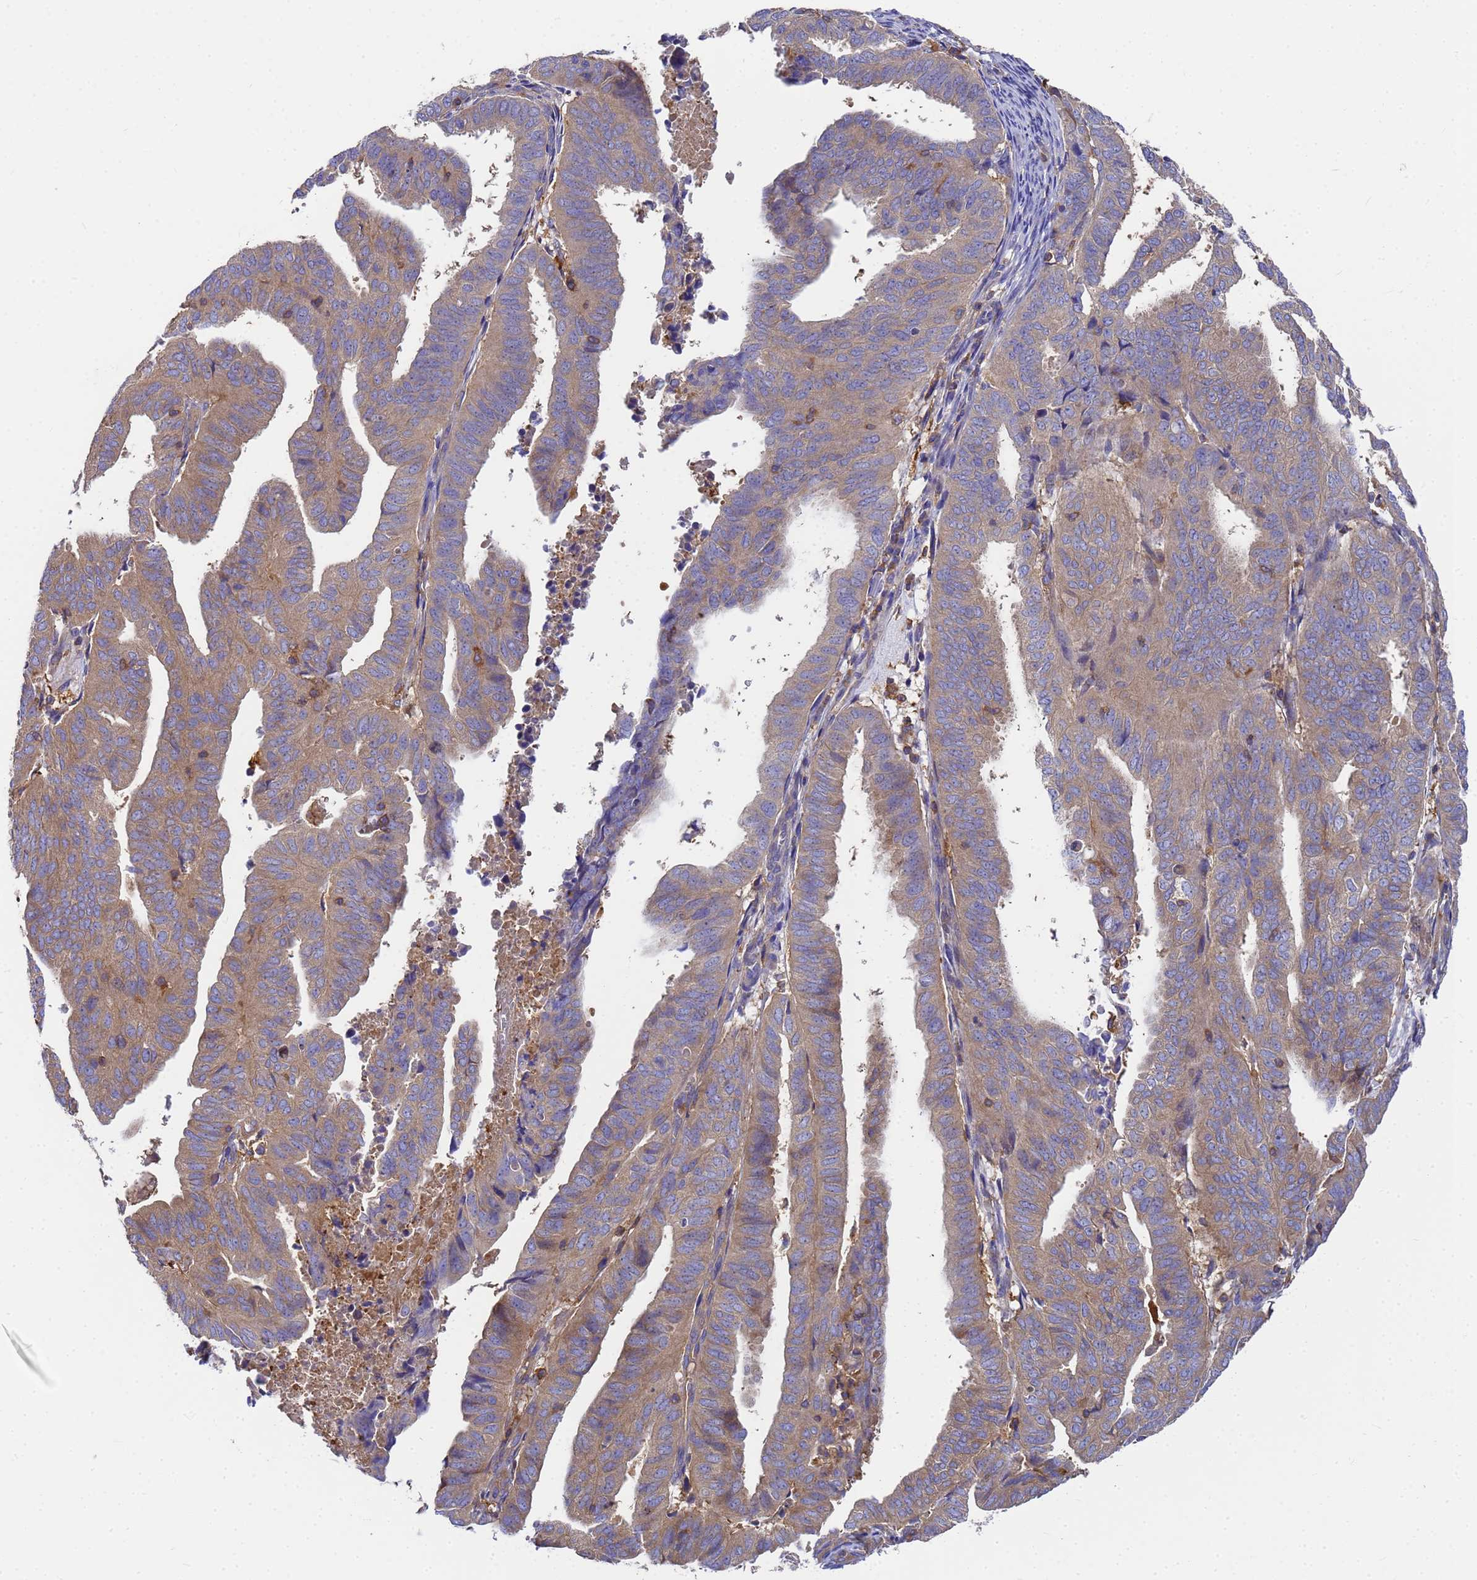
{"staining": {"intensity": "weak", "quantity": "25%-75%", "location": "cytoplasmic/membranous"}, "tissue": "endometrial cancer", "cell_type": "Tumor cells", "image_type": "cancer", "snomed": [{"axis": "morphology", "description": "Adenocarcinoma, NOS"}, {"axis": "topography", "description": "Uterus"}], "caption": "Immunohistochemical staining of human adenocarcinoma (endometrial) reveals low levels of weak cytoplasmic/membranous expression in approximately 25%-75% of tumor cells. (DAB IHC with brightfield microscopy, high magnification).", "gene": "ZNF235", "patient": {"sex": "female", "age": 77}}